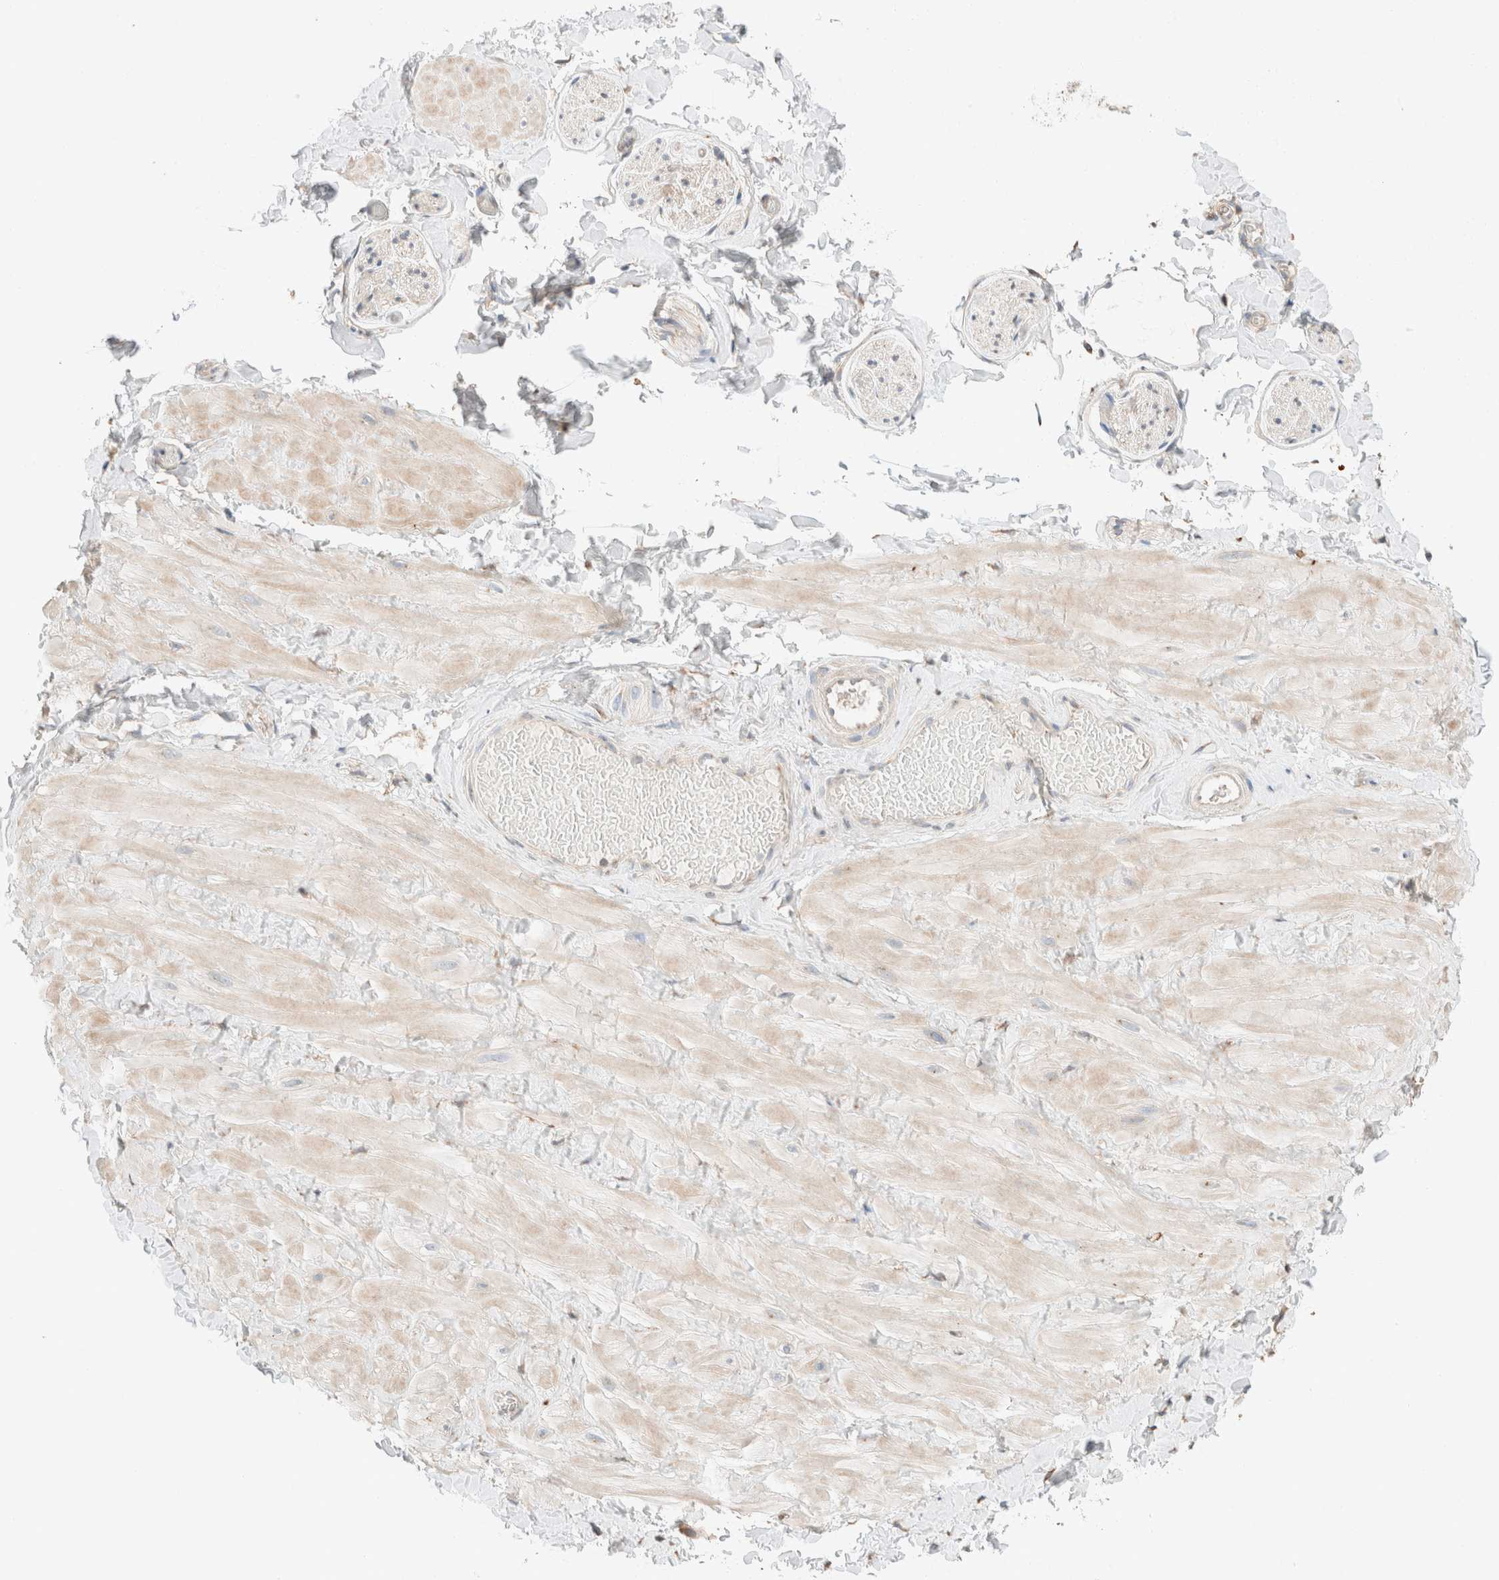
{"staining": {"intensity": "weak", "quantity": ">75%", "location": "cytoplasmic/membranous"}, "tissue": "adipose tissue", "cell_type": "Adipocytes", "image_type": "normal", "snomed": [{"axis": "morphology", "description": "Normal tissue, NOS"}, {"axis": "topography", "description": "Adipose tissue"}, {"axis": "topography", "description": "Vascular tissue"}, {"axis": "topography", "description": "Peripheral nerve tissue"}], "caption": "Normal adipose tissue displays weak cytoplasmic/membranous expression in about >75% of adipocytes.", "gene": "PCM1", "patient": {"sex": "male", "age": 25}}